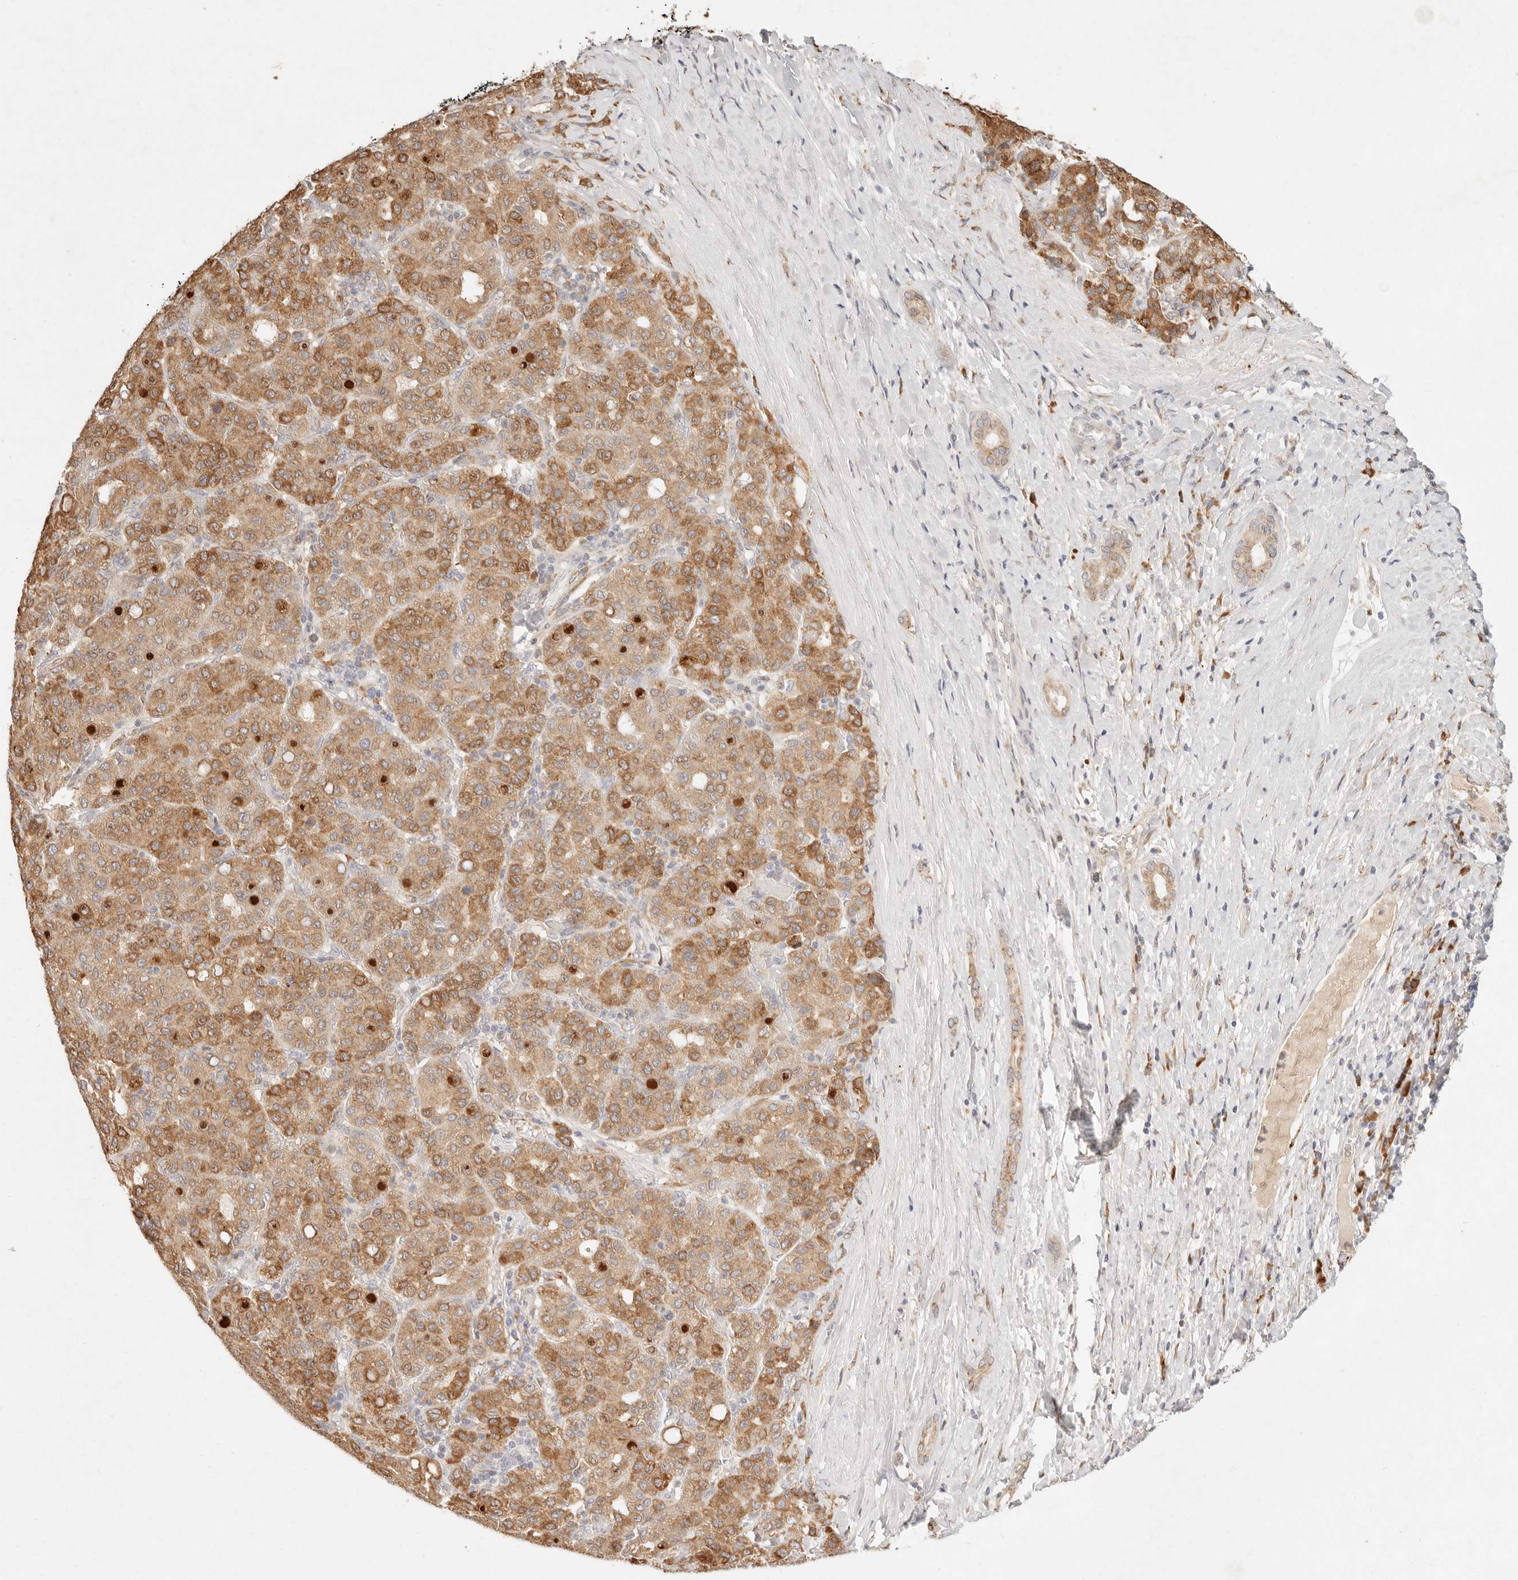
{"staining": {"intensity": "strong", "quantity": ">75%", "location": "cytoplasmic/membranous"}, "tissue": "liver cancer", "cell_type": "Tumor cells", "image_type": "cancer", "snomed": [{"axis": "morphology", "description": "Carcinoma, Hepatocellular, NOS"}, {"axis": "topography", "description": "Liver"}], "caption": "Brown immunohistochemical staining in human liver cancer (hepatocellular carcinoma) demonstrates strong cytoplasmic/membranous positivity in about >75% of tumor cells.", "gene": "C1orf127", "patient": {"sex": "male", "age": 65}}